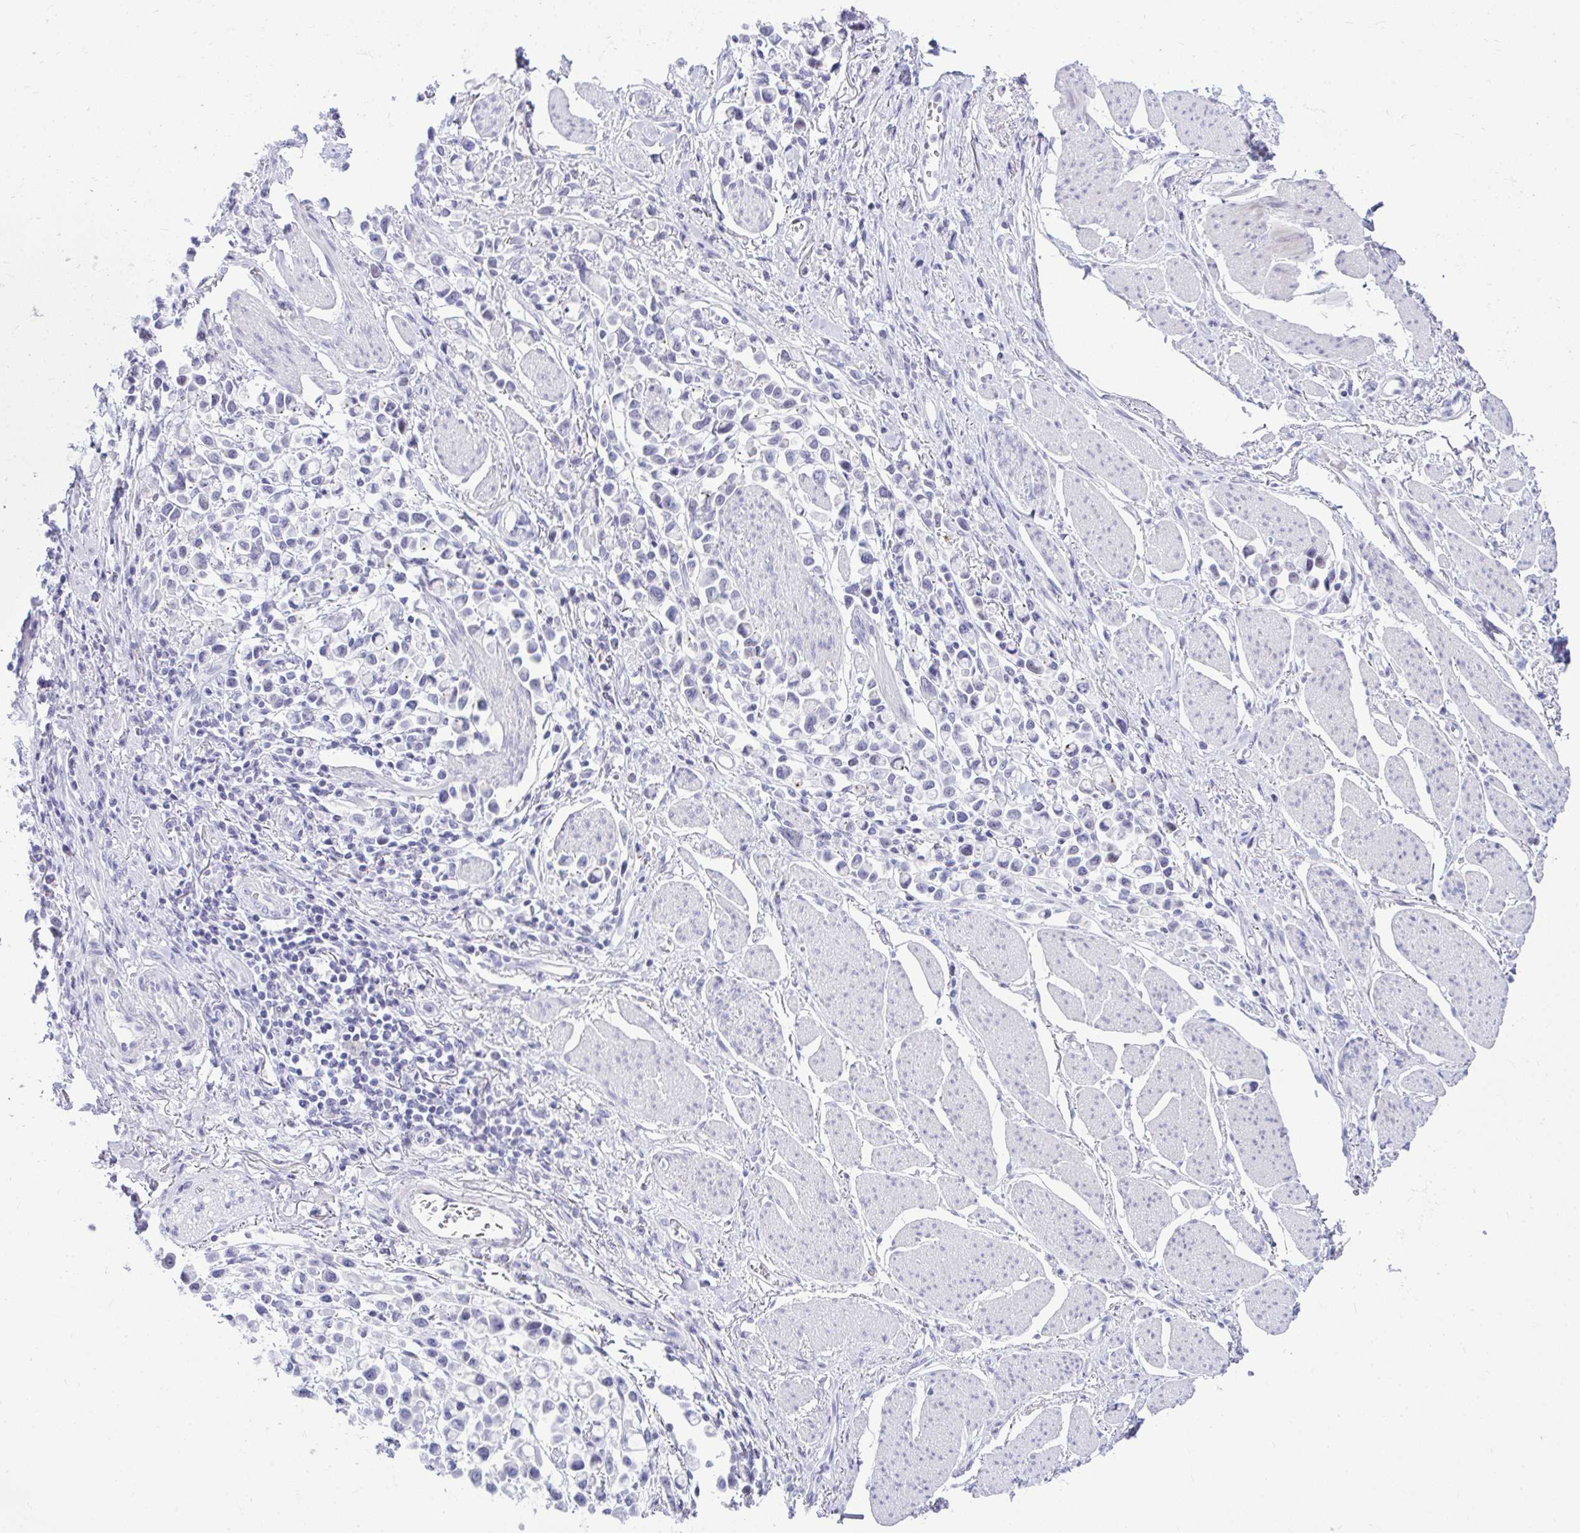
{"staining": {"intensity": "negative", "quantity": "none", "location": "none"}, "tissue": "stomach cancer", "cell_type": "Tumor cells", "image_type": "cancer", "snomed": [{"axis": "morphology", "description": "Adenocarcinoma, NOS"}, {"axis": "topography", "description": "Stomach"}], "caption": "The IHC image has no significant positivity in tumor cells of stomach cancer tissue. (DAB (3,3'-diaminobenzidine) IHC with hematoxylin counter stain).", "gene": "OR5F1", "patient": {"sex": "female", "age": 81}}